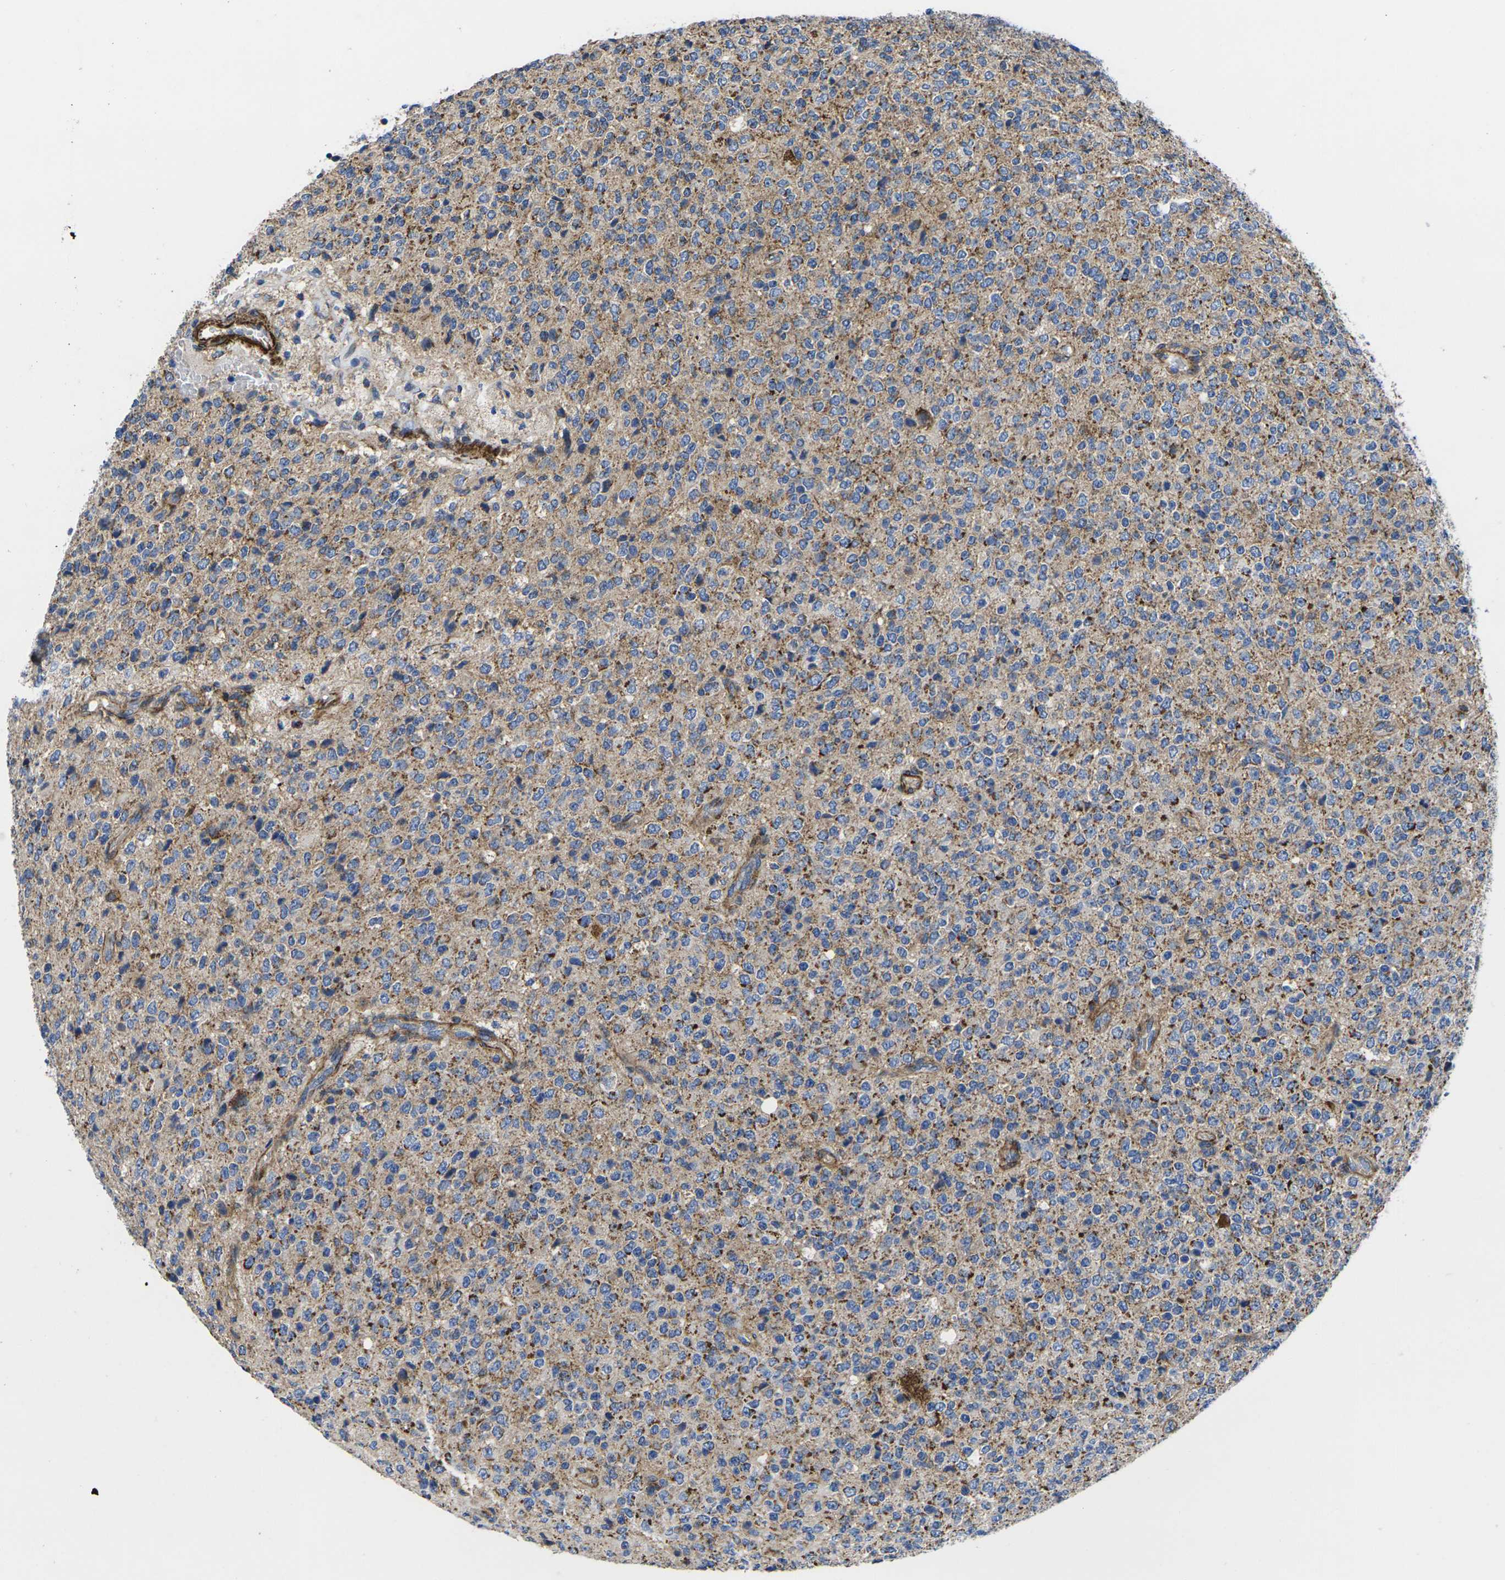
{"staining": {"intensity": "weak", "quantity": ">75%", "location": "cytoplasmic/membranous"}, "tissue": "glioma", "cell_type": "Tumor cells", "image_type": "cancer", "snomed": [{"axis": "morphology", "description": "Glioma, malignant, High grade"}, {"axis": "topography", "description": "pancreas cauda"}], "caption": "Human glioma stained with a brown dye demonstrates weak cytoplasmic/membranous positive positivity in about >75% of tumor cells.", "gene": "GPR4", "patient": {"sex": "male", "age": 60}}